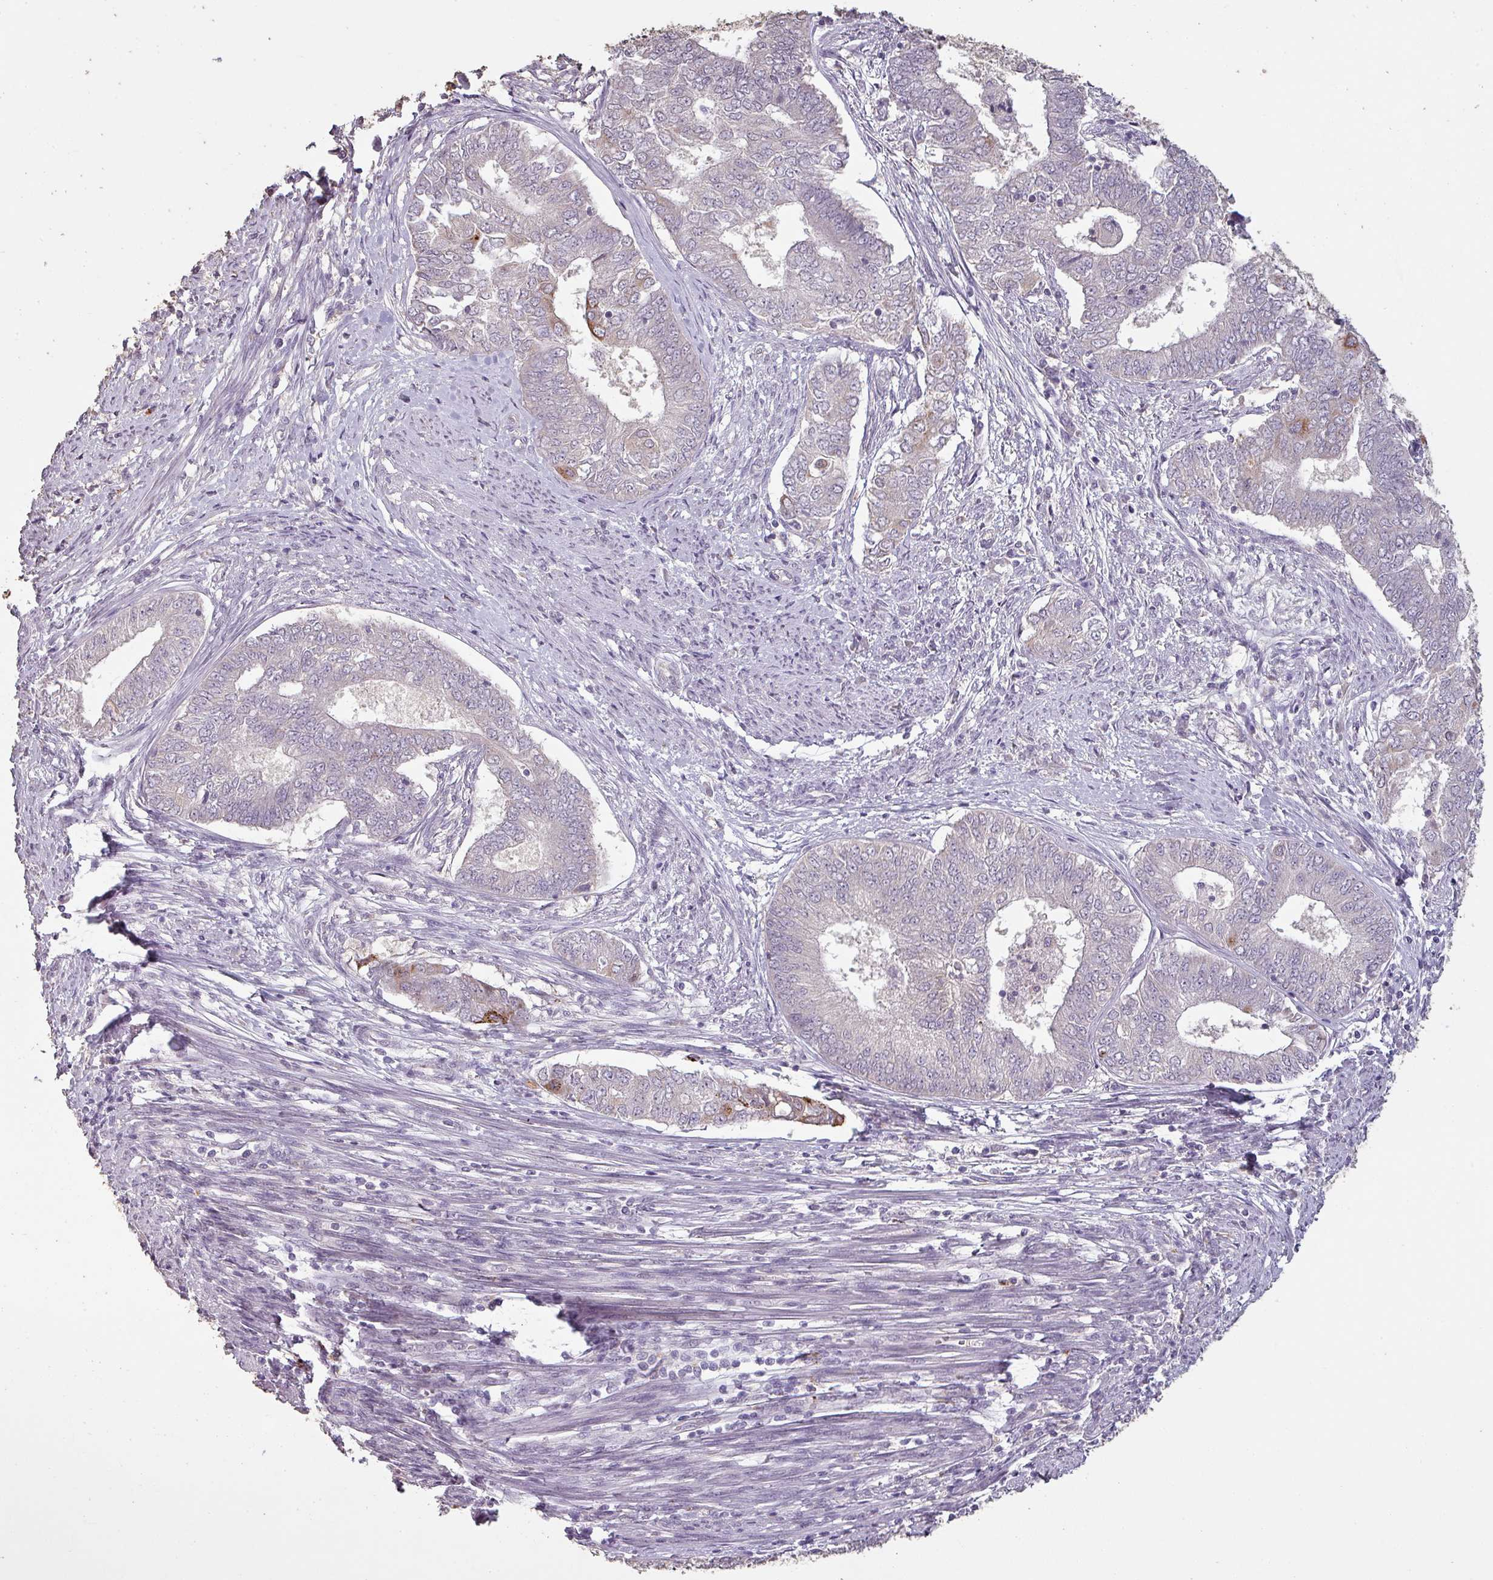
{"staining": {"intensity": "negative", "quantity": "none", "location": "none"}, "tissue": "endometrial cancer", "cell_type": "Tumor cells", "image_type": "cancer", "snomed": [{"axis": "morphology", "description": "Adenocarcinoma, NOS"}, {"axis": "topography", "description": "Endometrium"}], "caption": "This micrograph is of endometrial cancer stained with immunohistochemistry to label a protein in brown with the nuclei are counter-stained blue. There is no positivity in tumor cells. (Immunohistochemistry, brightfield microscopy, high magnification).", "gene": "LYPLA1", "patient": {"sex": "female", "age": 62}}